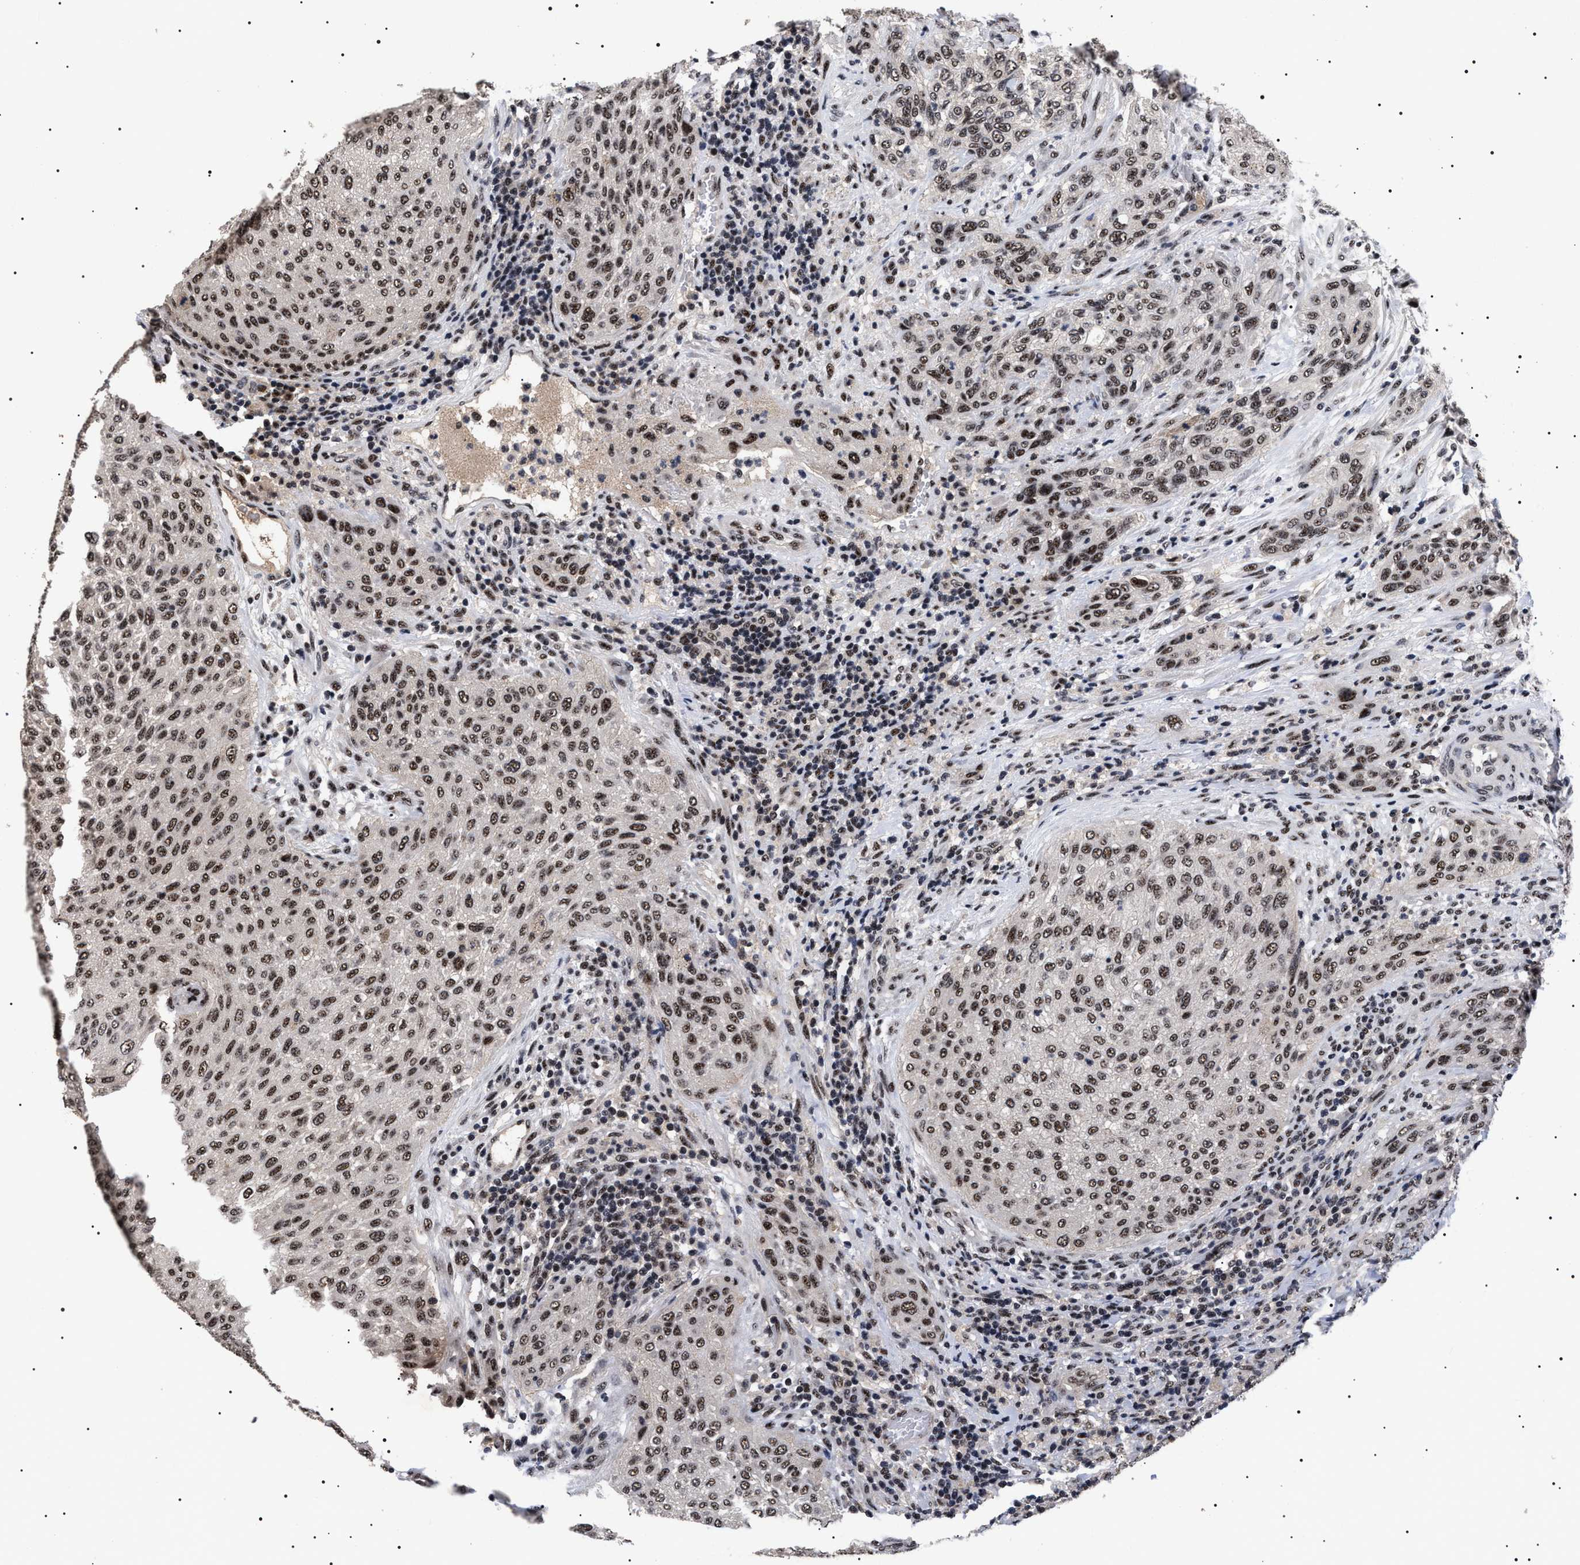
{"staining": {"intensity": "moderate", "quantity": ">75%", "location": "nuclear"}, "tissue": "urothelial cancer", "cell_type": "Tumor cells", "image_type": "cancer", "snomed": [{"axis": "morphology", "description": "Urothelial carcinoma, Low grade"}, {"axis": "morphology", "description": "Urothelial carcinoma, High grade"}, {"axis": "topography", "description": "Urinary bladder"}], "caption": "High-power microscopy captured an immunohistochemistry image of urothelial carcinoma (high-grade), revealing moderate nuclear positivity in approximately >75% of tumor cells.", "gene": "CAAP1", "patient": {"sex": "male", "age": 35}}